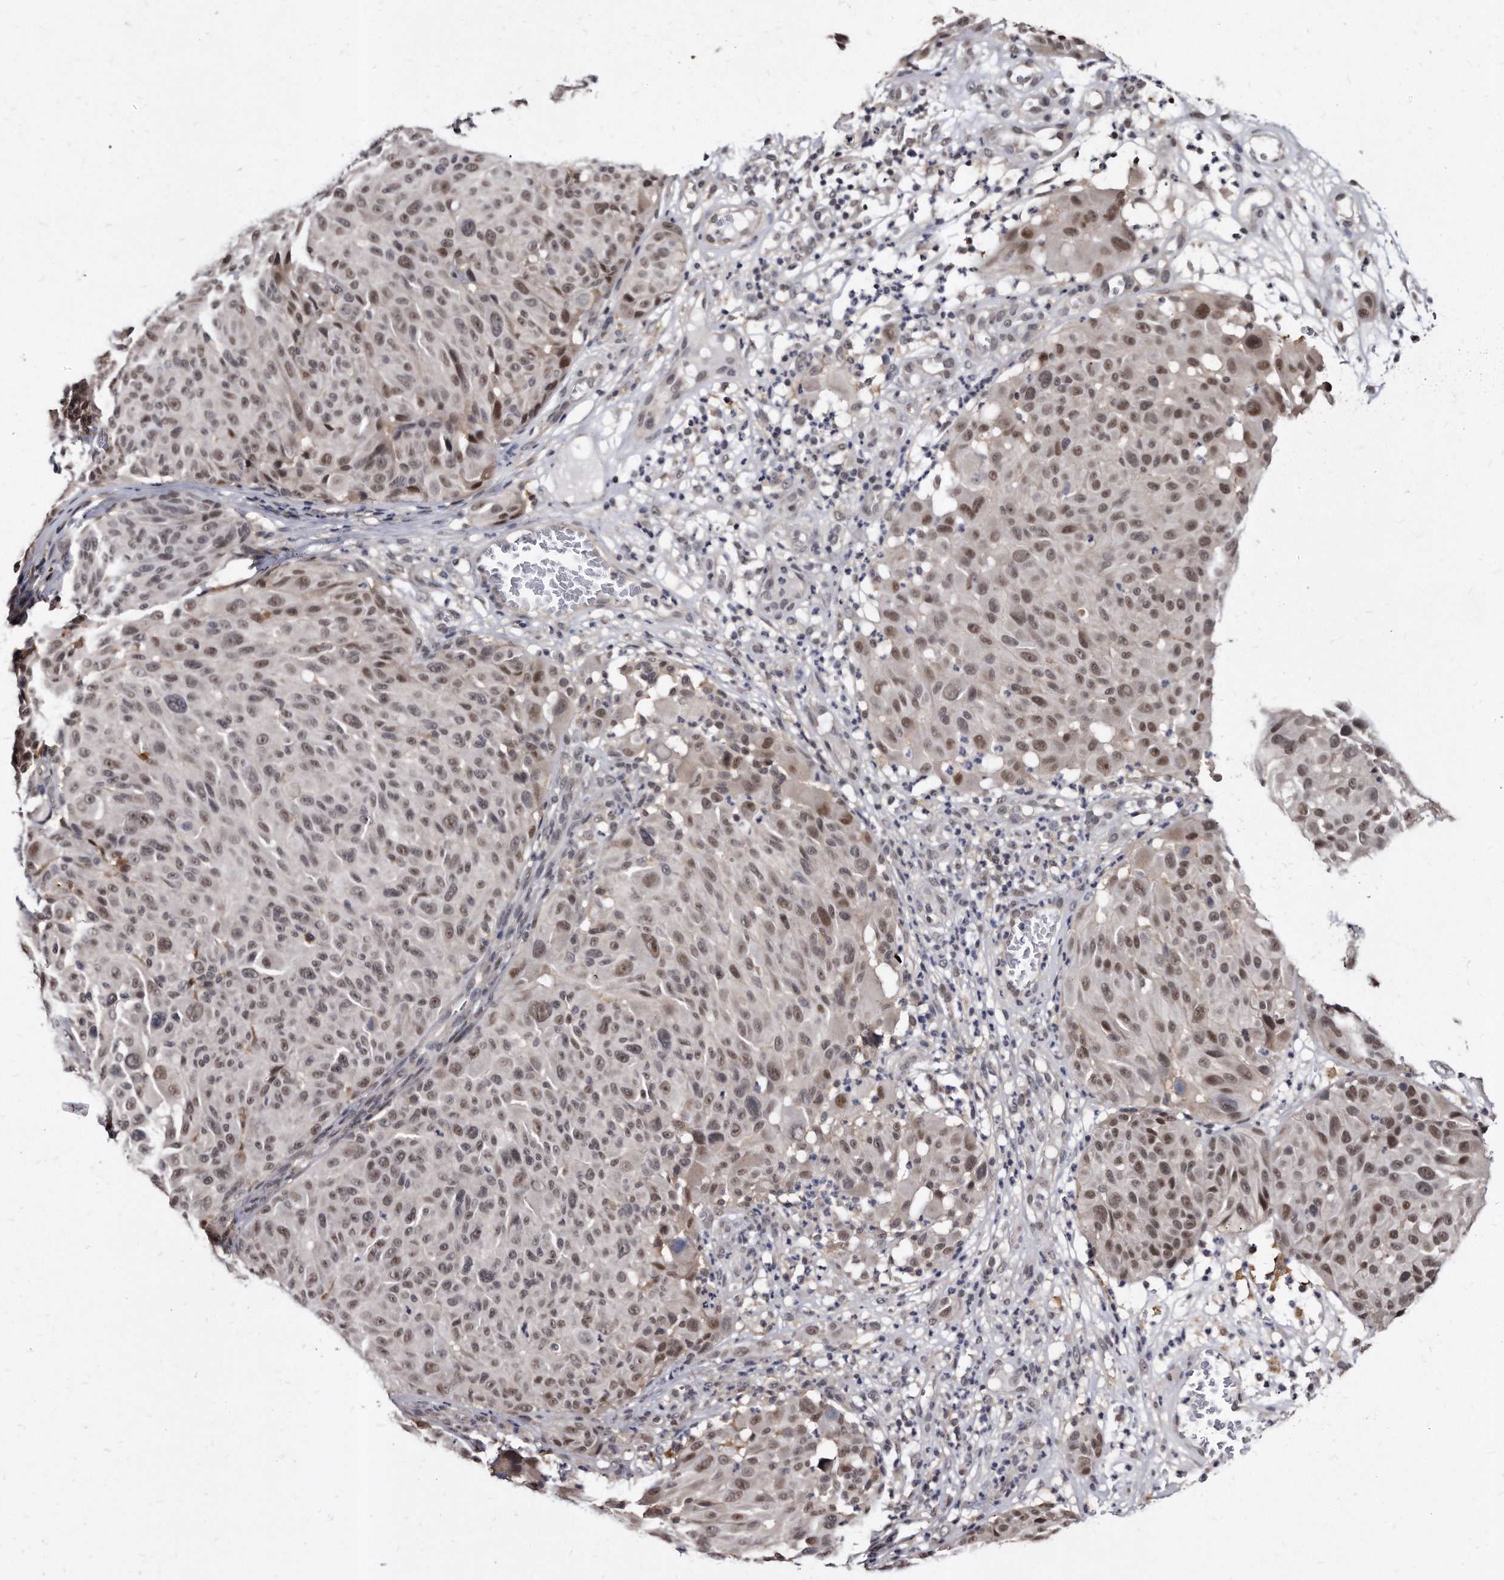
{"staining": {"intensity": "moderate", "quantity": ">75%", "location": "nuclear"}, "tissue": "melanoma", "cell_type": "Tumor cells", "image_type": "cancer", "snomed": [{"axis": "morphology", "description": "Malignant melanoma, NOS"}, {"axis": "topography", "description": "Skin"}], "caption": "Moderate nuclear protein staining is appreciated in about >75% of tumor cells in malignant melanoma. (Brightfield microscopy of DAB IHC at high magnification).", "gene": "KLHDC3", "patient": {"sex": "male", "age": 83}}